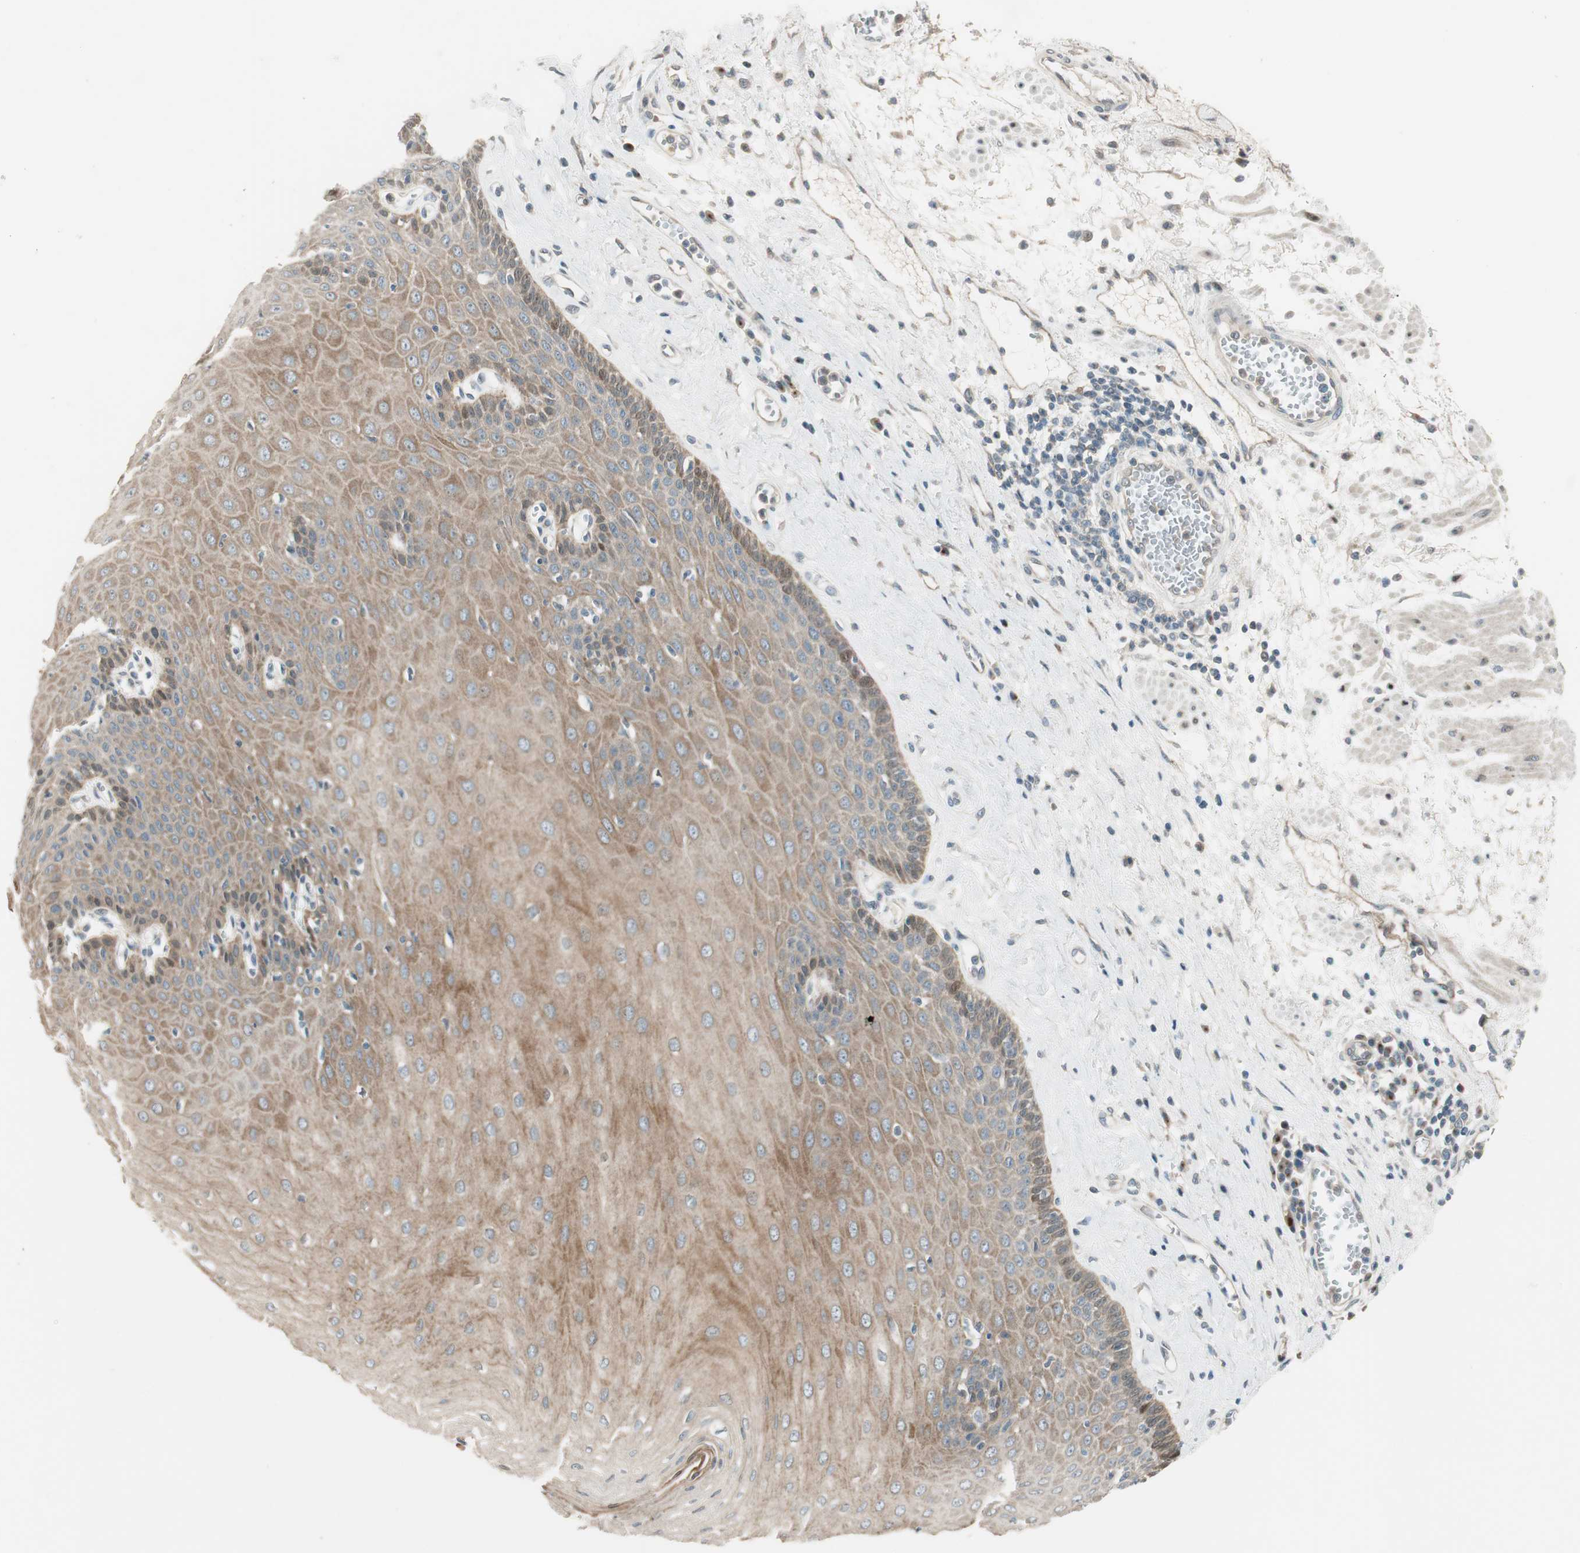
{"staining": {"intensity": "moderate", "quantity": ">75%", "location": "cytoplasmic/membranous,nuclear"}, "tissue": "esophagus", "cell_type": "Squamous epithelial cells", "image_type": "normal", "snomed": [{"axis": "morphology", "description": "Normal tissue, NOS"}, {"axis": "morphology", "description": "Squamous cell carcinoma, NOS"}, {"axis": "topography", "description": "Esophagus"}], "caption": "This micrograph demonstrates immunohistochemistry (IHC) staining of unremarkable esophagus, with medium moderate cytoplasmic/membranous,nuclear expression in about >75% of squamous epithelial cells.", "gene": "CGRRF1", "patient": {"sex": "male", "age": 65}}